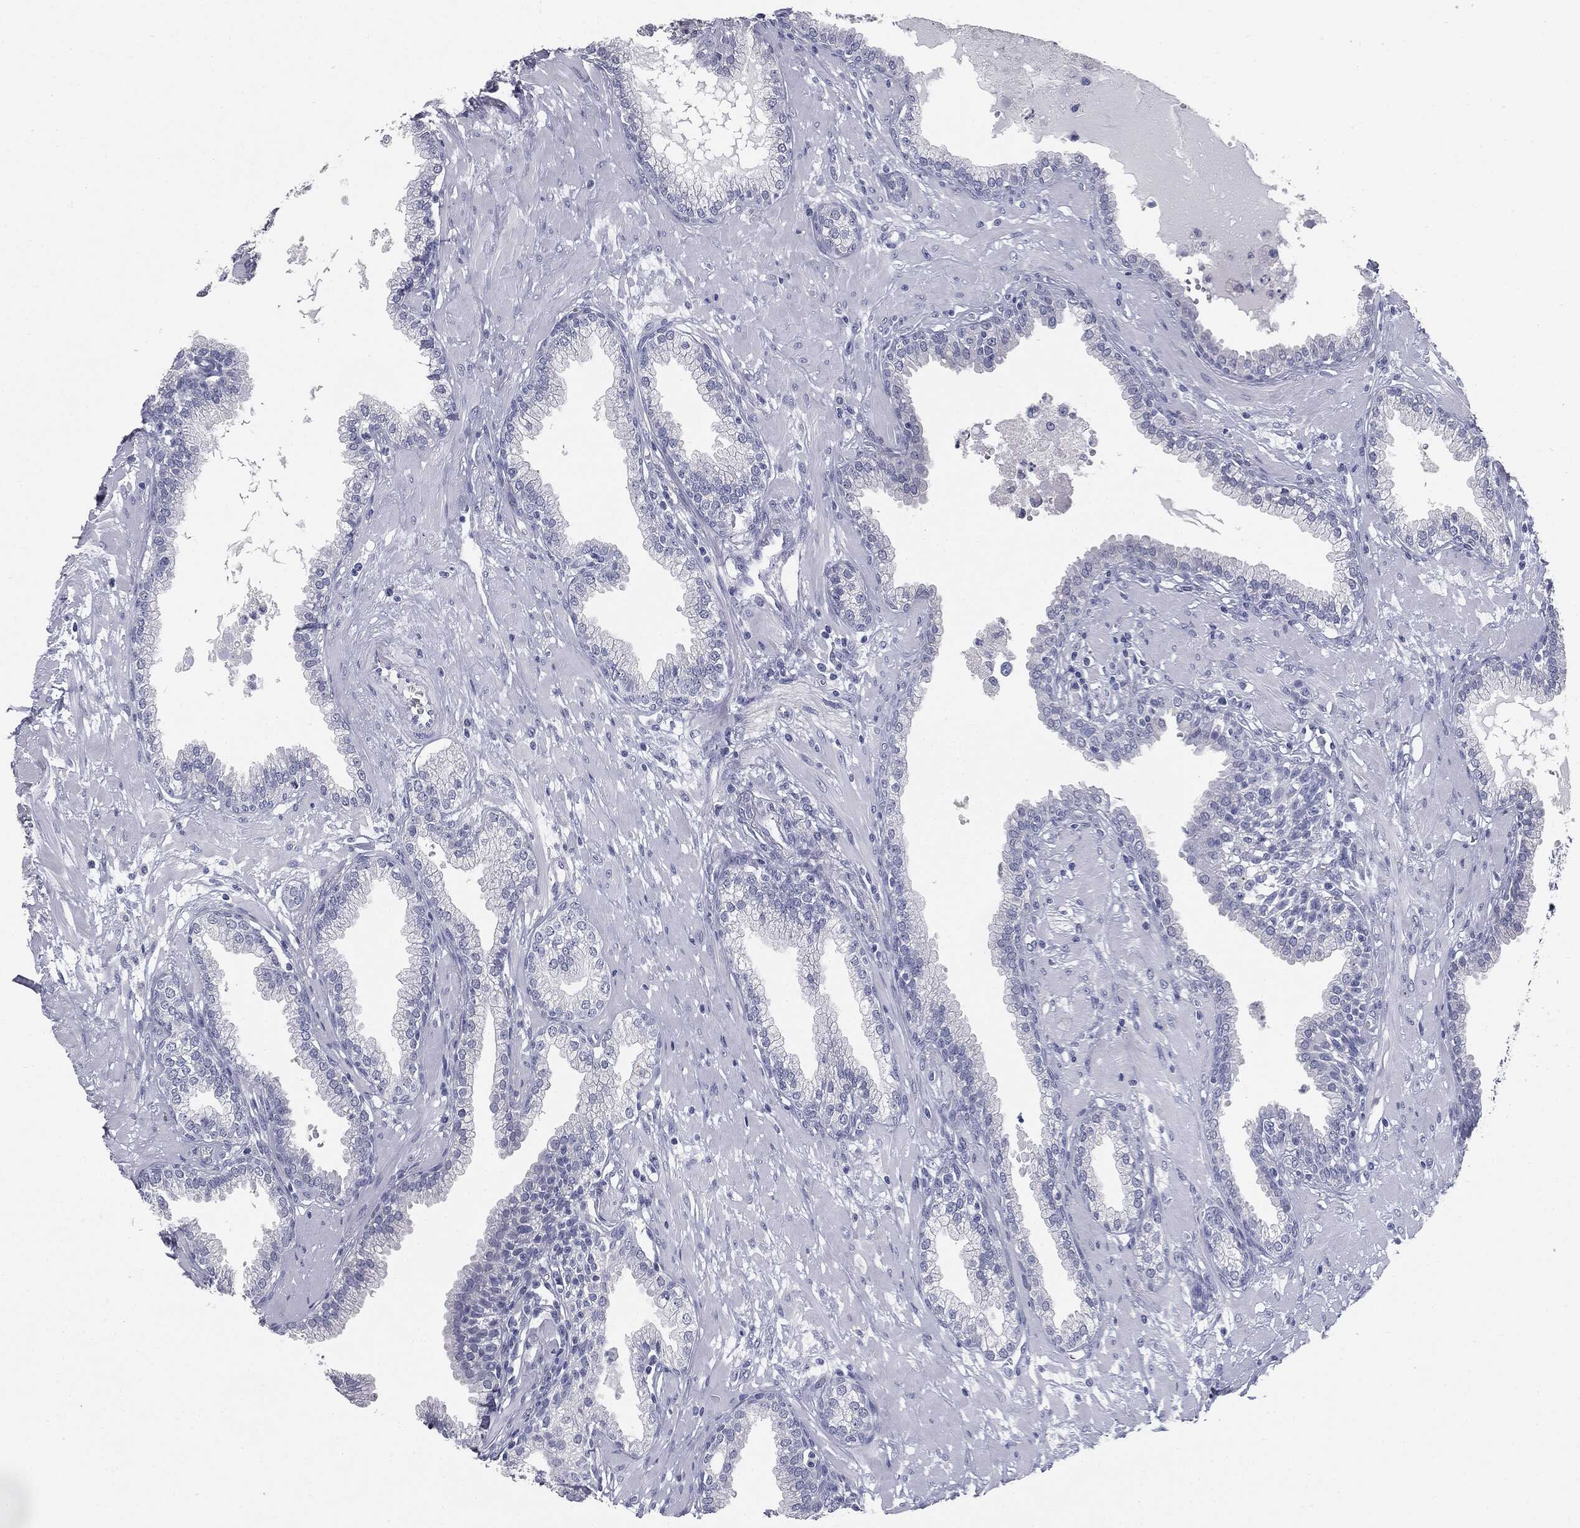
{"staining": {"intensity": "negative", "quantity": "none", "location": "none"}, "tissue": "prostate", "cell_type": "Glandular cells", "image_type": "normal", "snomed": [{"axis": "morphology", "description": "Normal tissue, NOS"}, {"axis": "topography", "description": "Prostate"}], "caption": "Immunohistochemistry of normal human prostate reveals no expression in glandular cells.", "gene": "MUC5AC", "patient": {"sex": "male", "age": 64}}